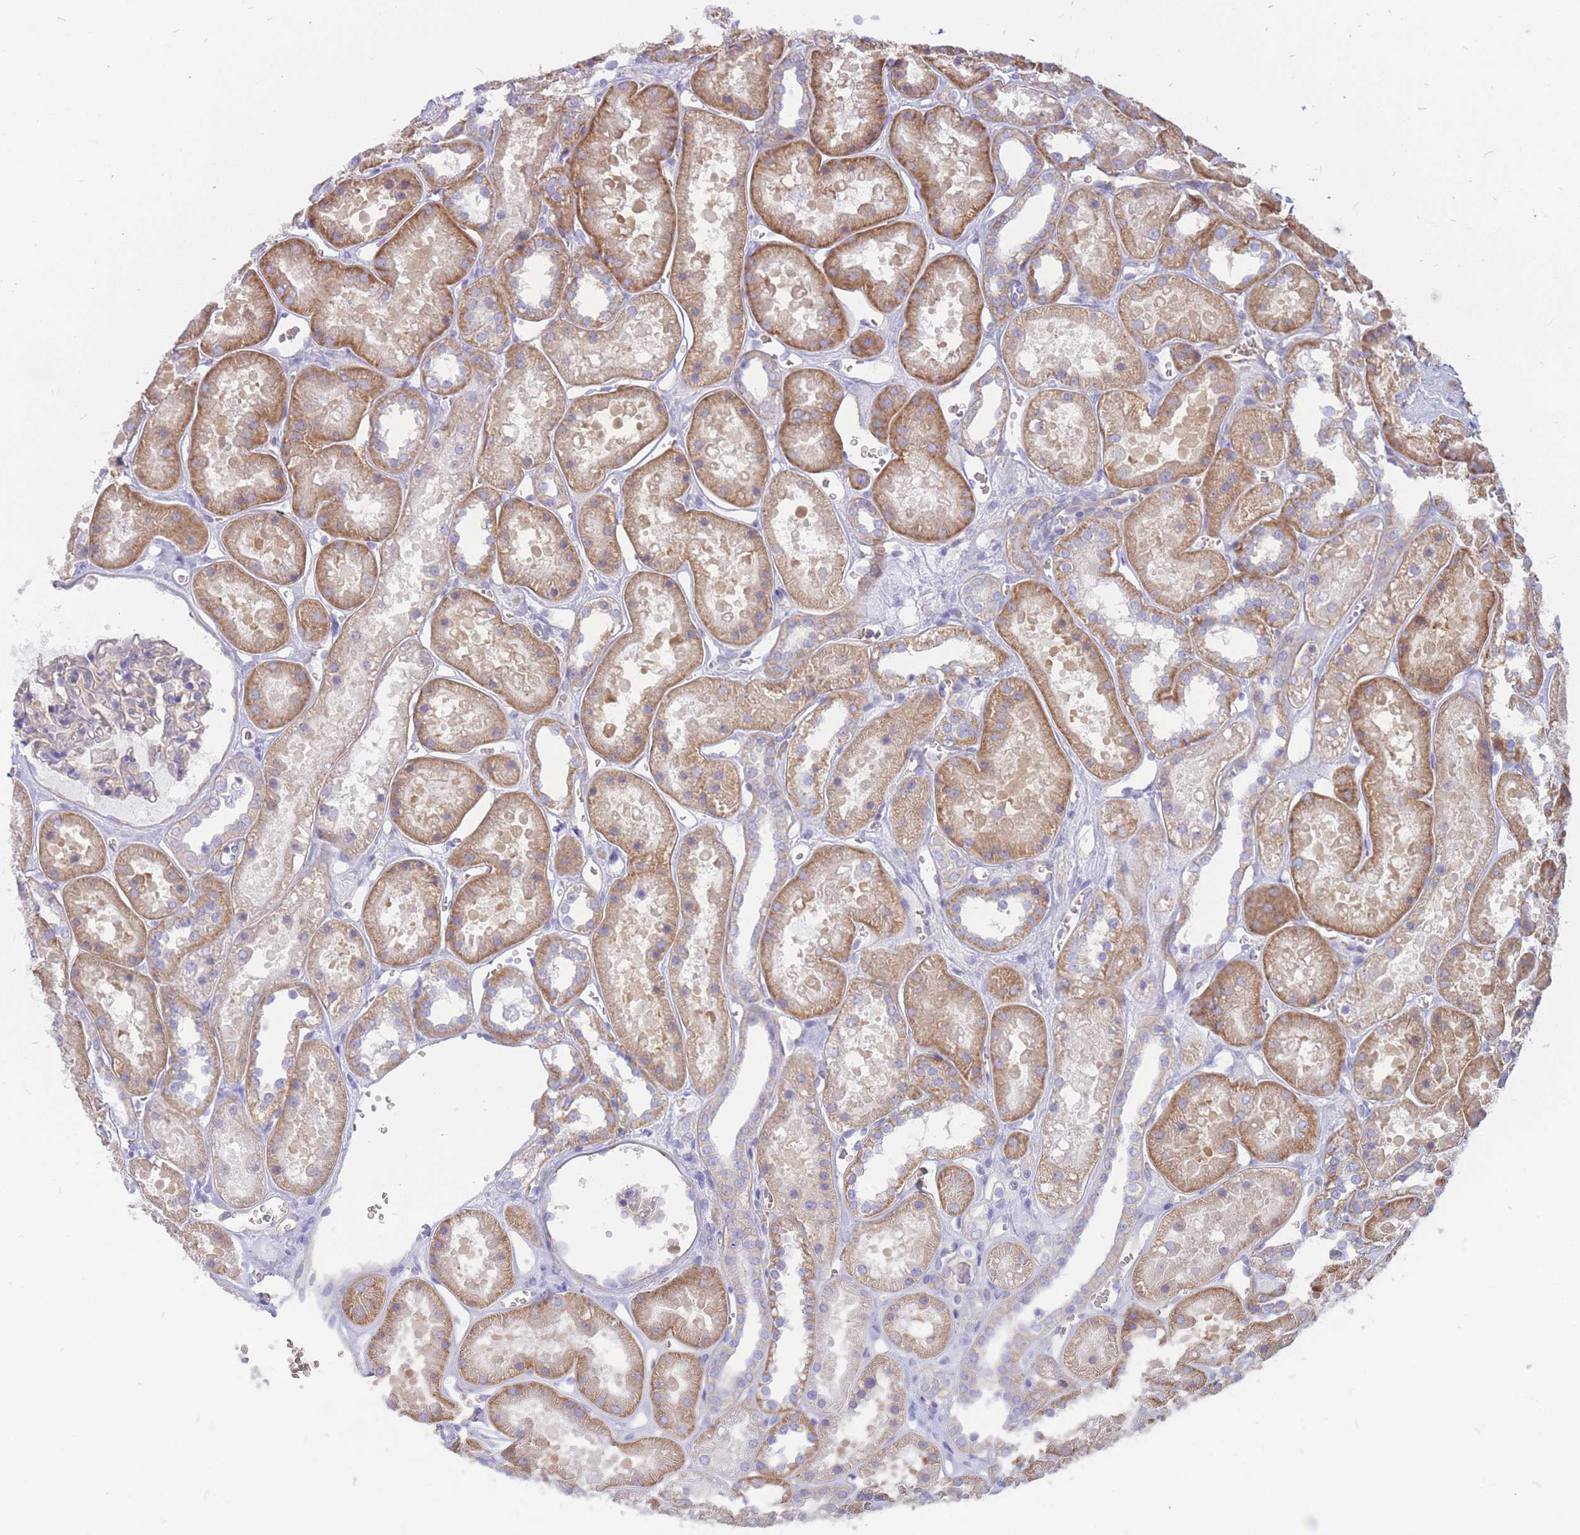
{"staining": {"intensity": "weak", "quantity": "25%-75%", "location": "cytoplasmic/membranous"}, "tissue": "kidney", "cell_type": "Cells in glomeruli", "image_type": "normal", "snomed": [{"axis": "morphology", "description": "Normal tissue, NOS"}, {"axis": "topography", "description": "Kidney"}], "caption": "Human kidney stained for a protein (brown) displays weak cytoplasmic/membranous positive positivity in approximately 25%-75% of cells in glomeruli.", "gene": "ADD2", "patient": {"sex": "female", "age": 41}}